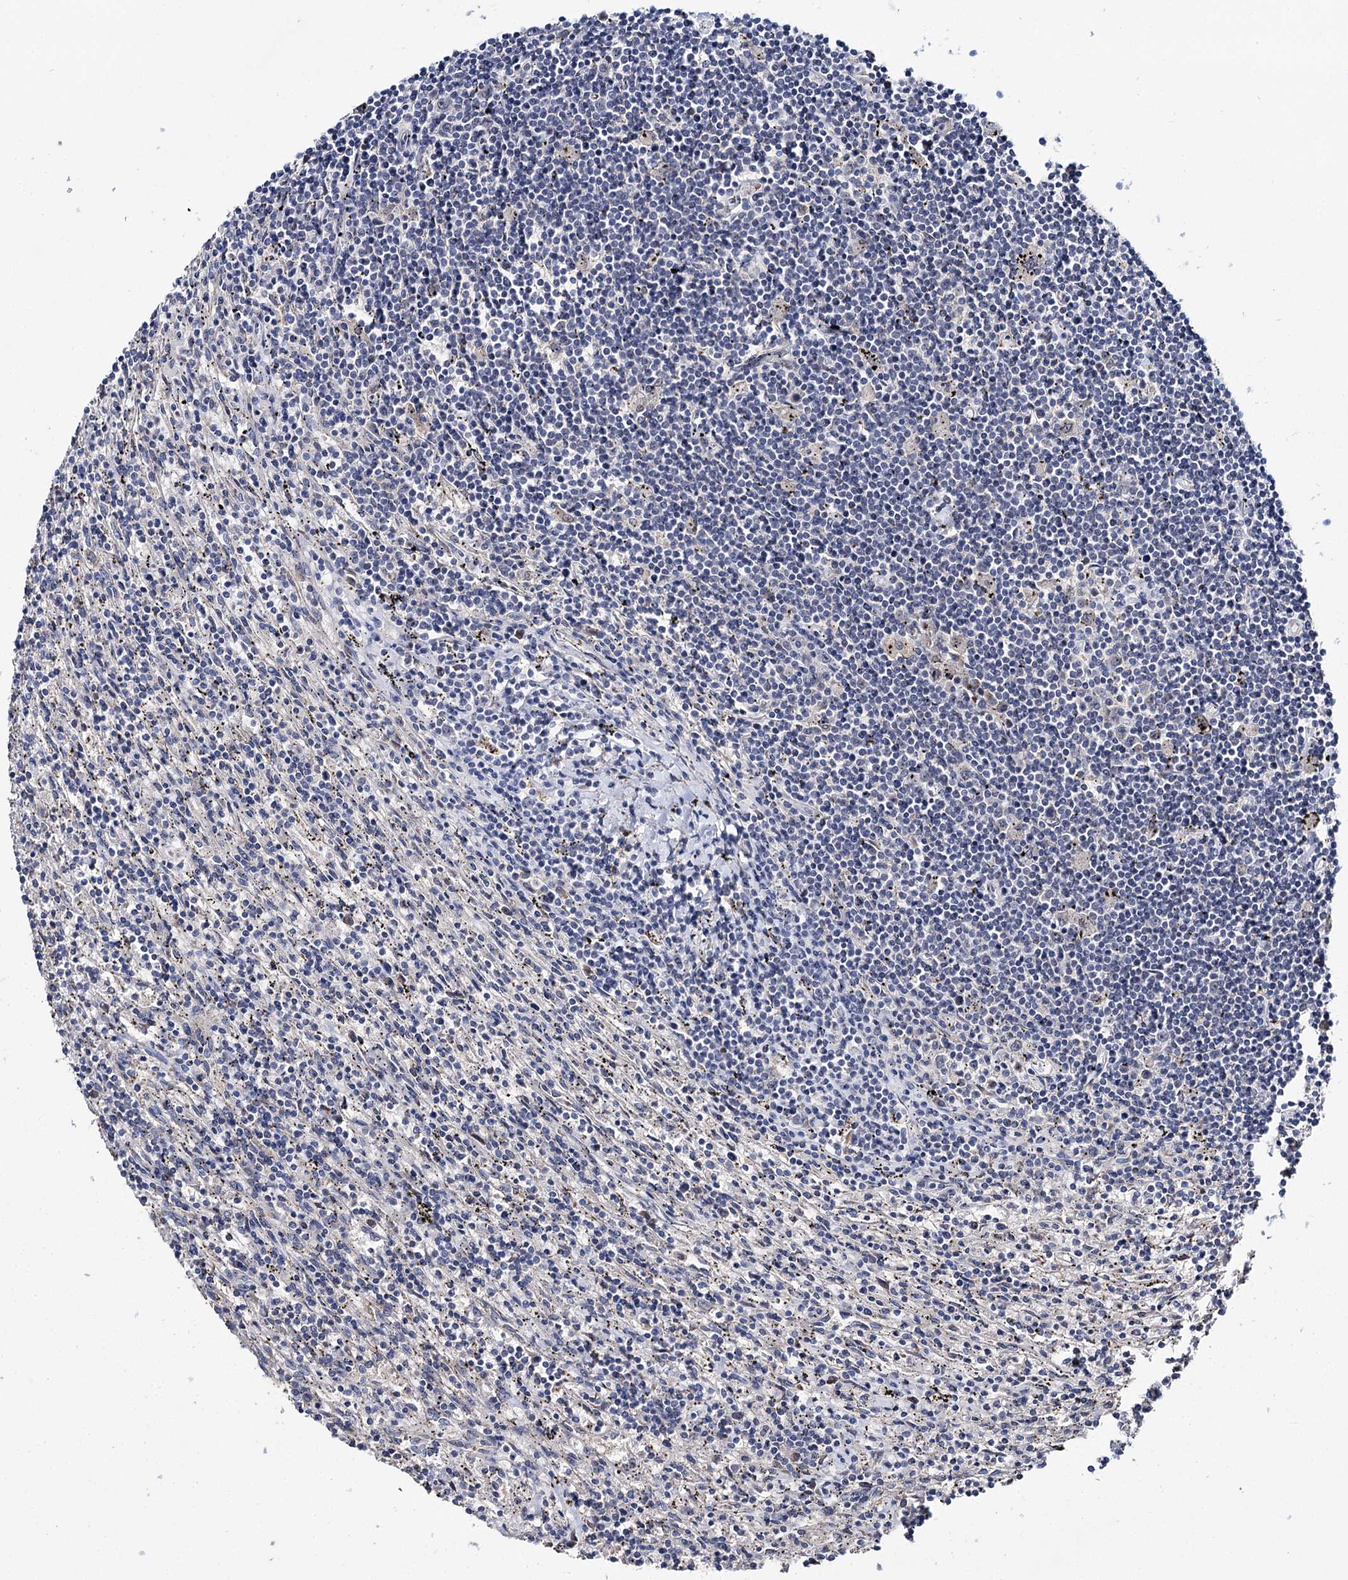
{"staining": {"intensity": "negative", "quantity": "none", "location": "none"}, "tissue": "lymphoma", "cell_type": "Tumor cells", "image_type": "cancer", "snomed": [{"axis": "morphology", "description": "Malignant lymphoma, non-Hodgkin's type, Low grade"}, {"axis": "topography", "description": "Spleen"}], "caption": "Immunohistochemistry photomicrograph of low-grade malignant lymphoma, non-Hodgkin's type stained for a protein (brown), which exhibits no expression in tumor cells. (Stains: DAB (3,3'-diaminobenzidine) immunohistochemistry with hematoxylin counter stain, Microscopy: brightfield microscopy at high magnification).", "gene": "CLPB", "patient": {"sex": "male", "age": 76}}